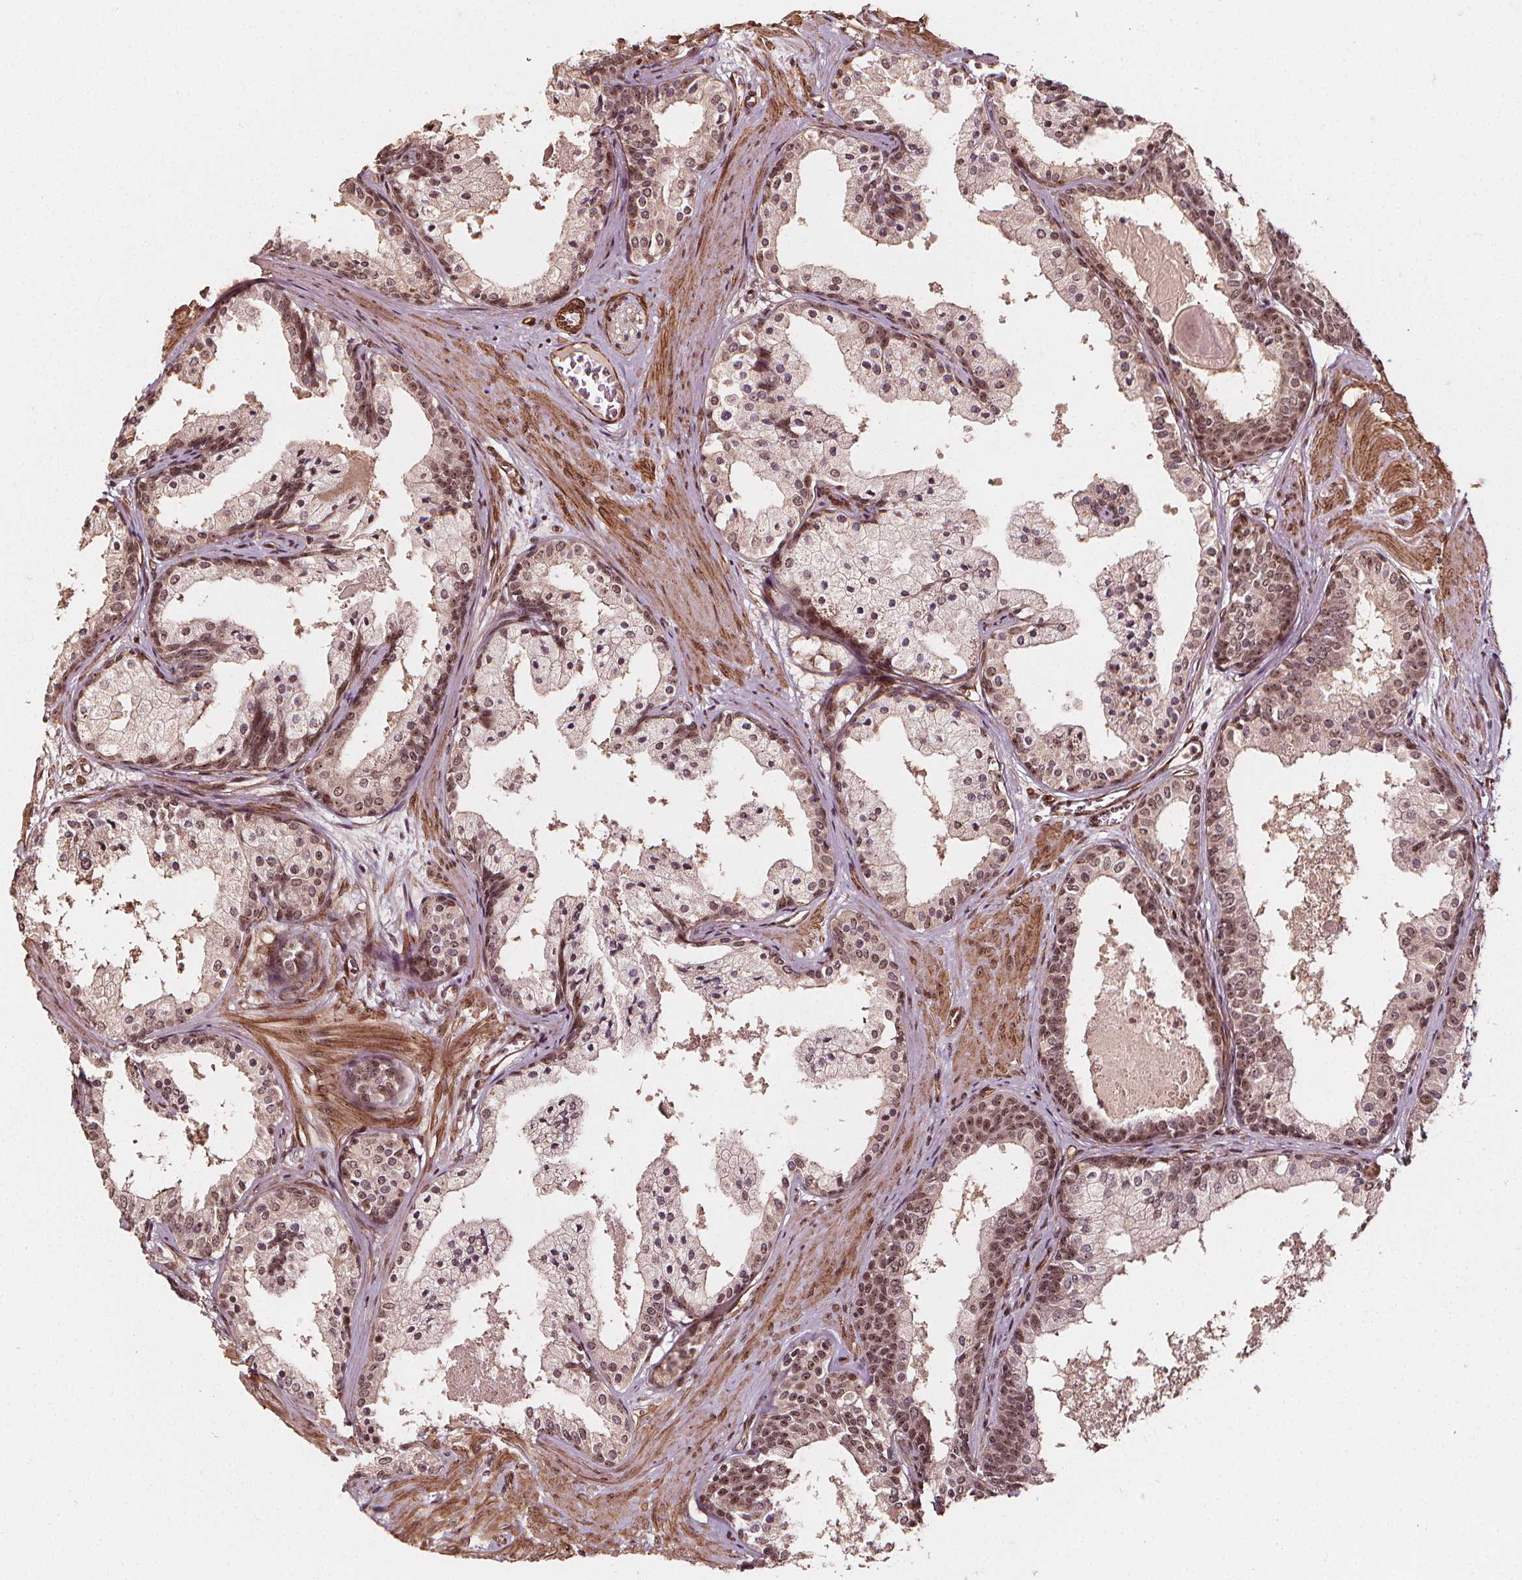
{"staining": {"intensity": "moderate", "quantity": ">75%", "location": "nuclear"}, "tissue": "prostate", "cell_type": "Glandular cells", "image_type": "normal", "snomed": [{"axis": "morphology", "description": "Normal tissue, NOS"}, {"axis": "topography", "description": "Prostate"}], "caption": "Prostate stained with DAB (3,3'-diaminobenzidine) immunohistochemistry (IHC) reveals medium levels of moderate nuclear positivity in approximately >75% of glandular cells. Nuclei are stained in blue.", "gene": "EXOSC9", "patient": {"sex": "male", "age": 61}}